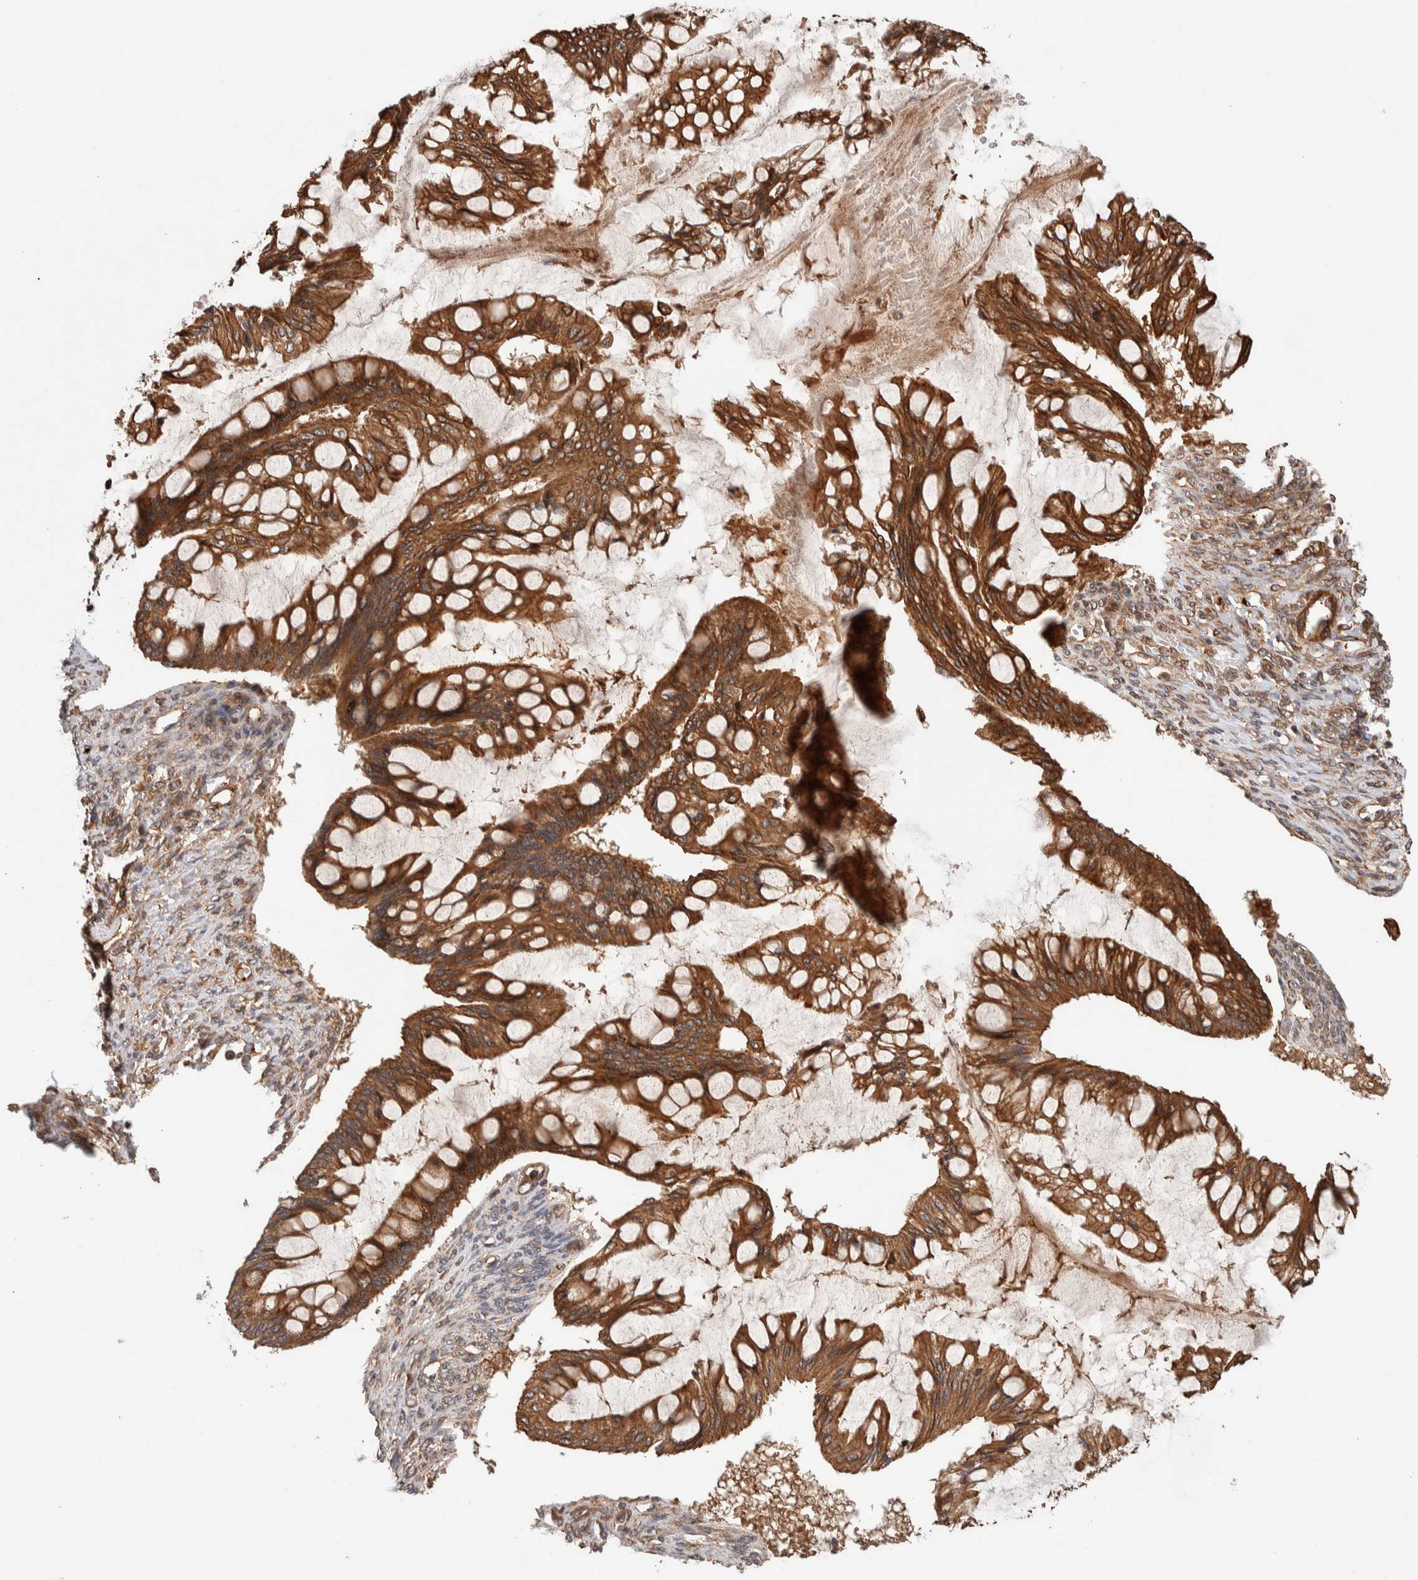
{"staining": {"intensity": "strong", "quantity": ">75%", "location": "cytoplasmic/membranous"}, "tissue": "ovarian cancer", "cell_type": "Tumor cells", "image_type": "cancer", "snomed": [{"axis": "morphology", "description": "Cystadenocarcinoma, mucinous, NOS"}, {"axis": "topography", "description": "Ovary"}], "caption": "IHC (DAB (3,3'-diaminobenzidine)) staining of ovarian cancer exhibits strong cytoplasmic/membranous protein expression in about >75% of tumor cells.", "gene": "SYNRG", "patient": {"sex": "female", "age": 73}}